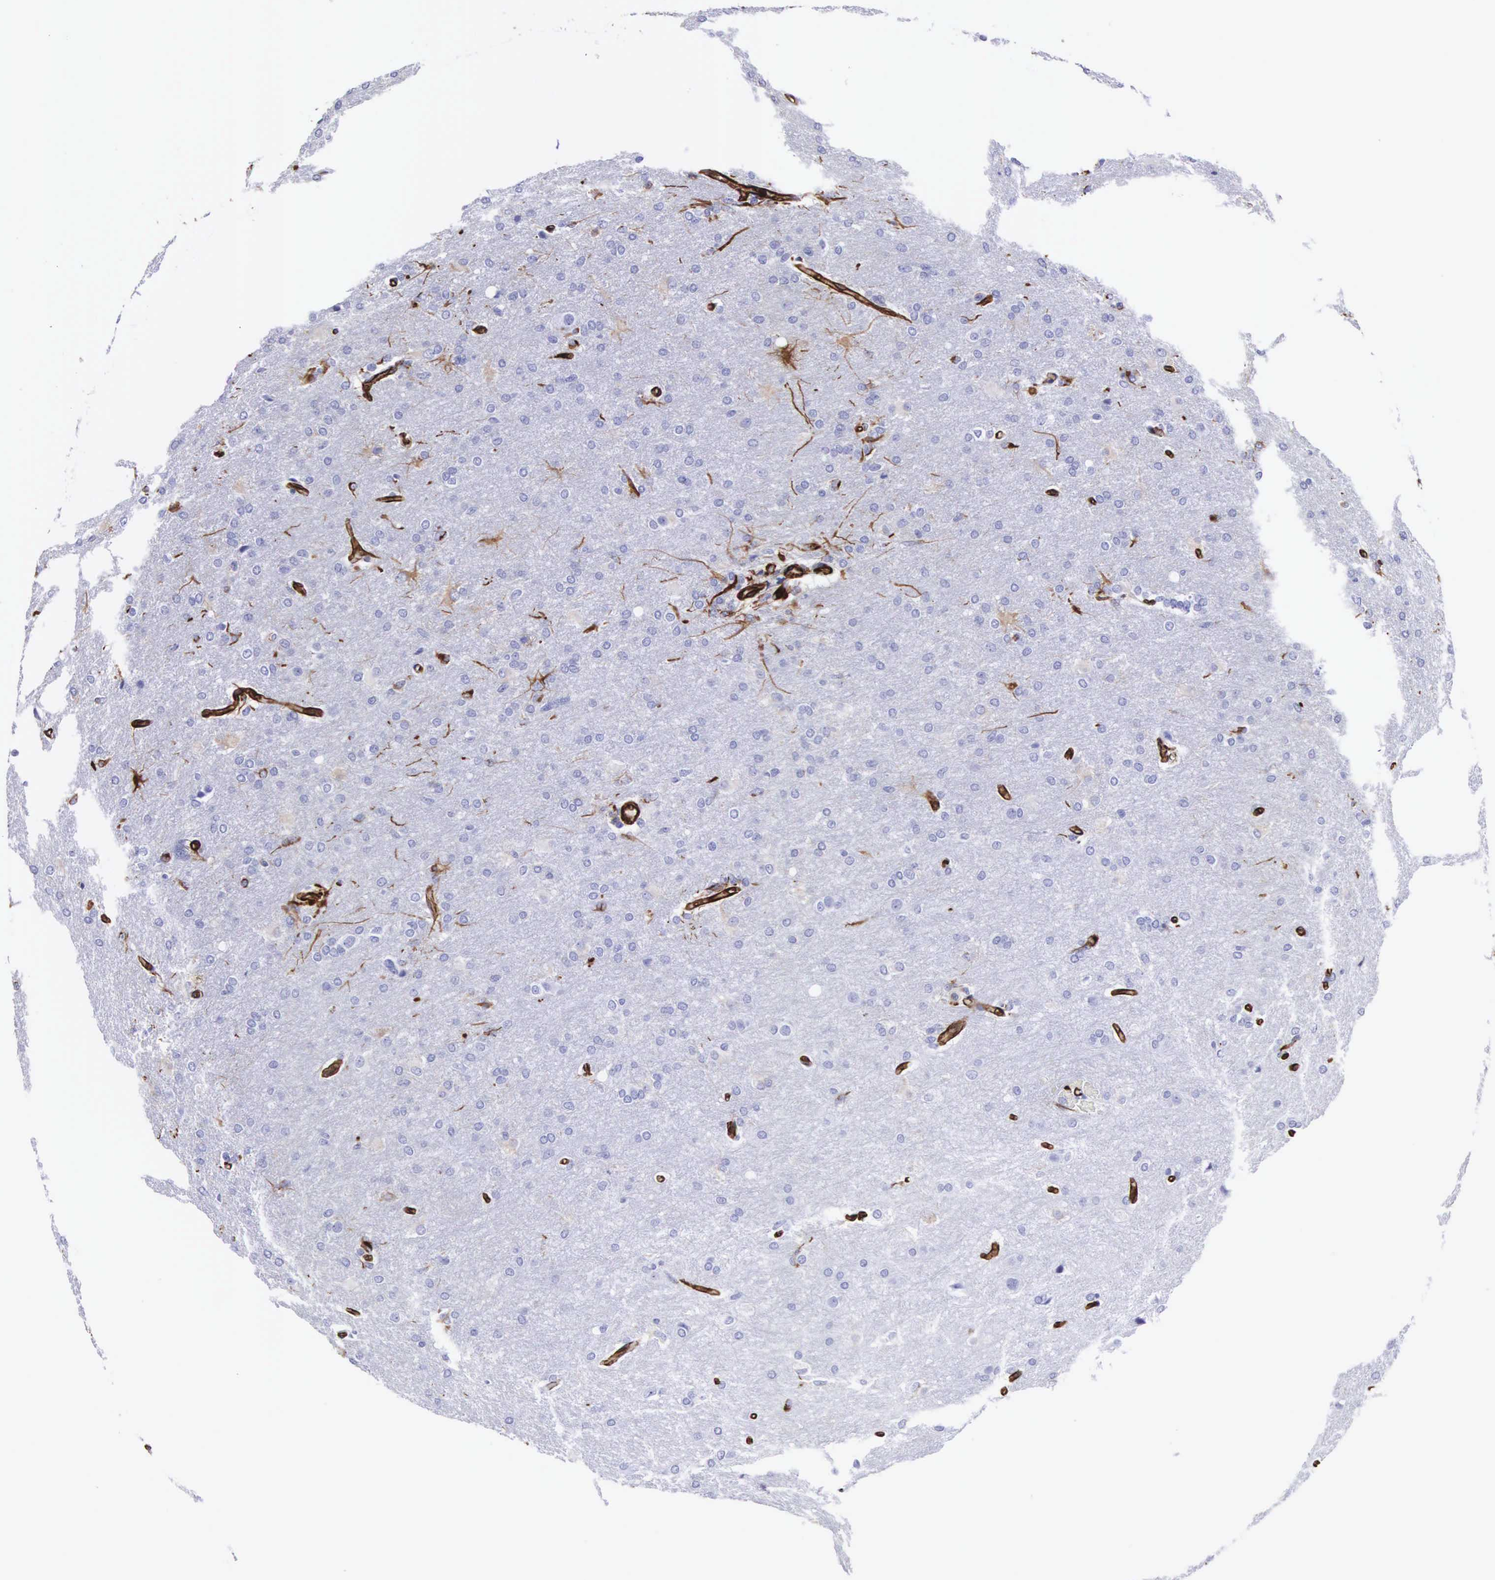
{"staining": {"intensity": "negative", "quantity": "none", "location": "none"}, "tissue": "glioma", "cell_type": "Tumor cells", "image_type": "cancer", "snomed": [{"axis": "morphology", "description": "Glioma, malignant, High grade"}, {"axis": "topography", "description": "Brain"}], "caption": "DAB (3,3'-diaminobenzidine) immunohistochemical staining of human malignant glioma (high-grade) displays no significant expression in tumor cells.", "gene": "VIM", "patient": {"sex": "male", "age": 68}}